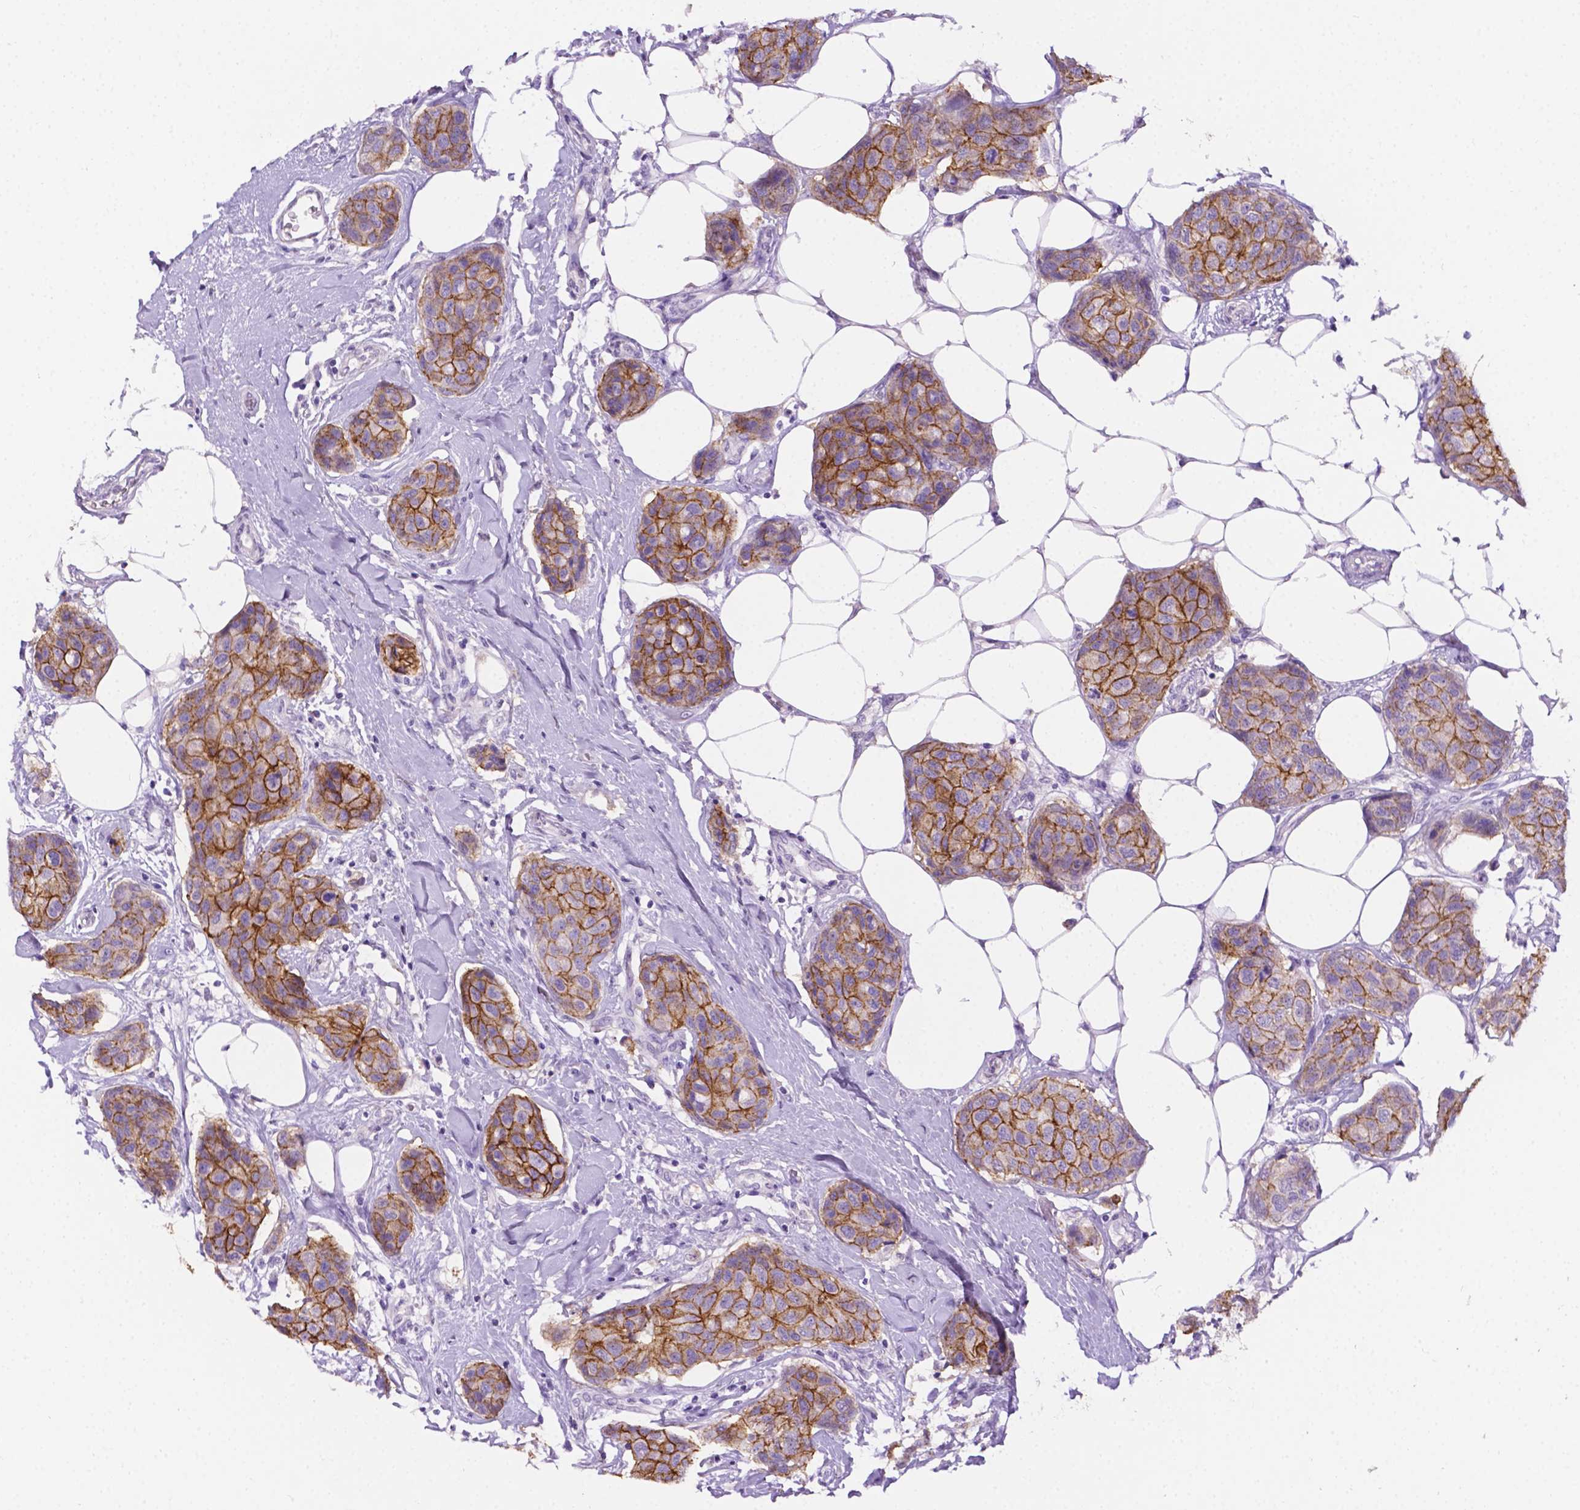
{"staining": {"intensity": "moderate", "quantity": ">75%", "location": "cytoplasmic/membranous"}, "tissue": "breast cancer", "cell_type": "Tumor cells", "image_type": "cancer", "snomed": [{"axis": "morphology", "description": "Duct carcinoma"}, {"axis": "topography", "description": "Breast"}], "caption": "Protein staining of breast infiltrating ductal carcinoma tissue shows moderate cytoplasmic/membranous expression in about >75% of tumor cells.", "gene": "TACSTD2", "patient": {"sex": "female", "age": 80}}